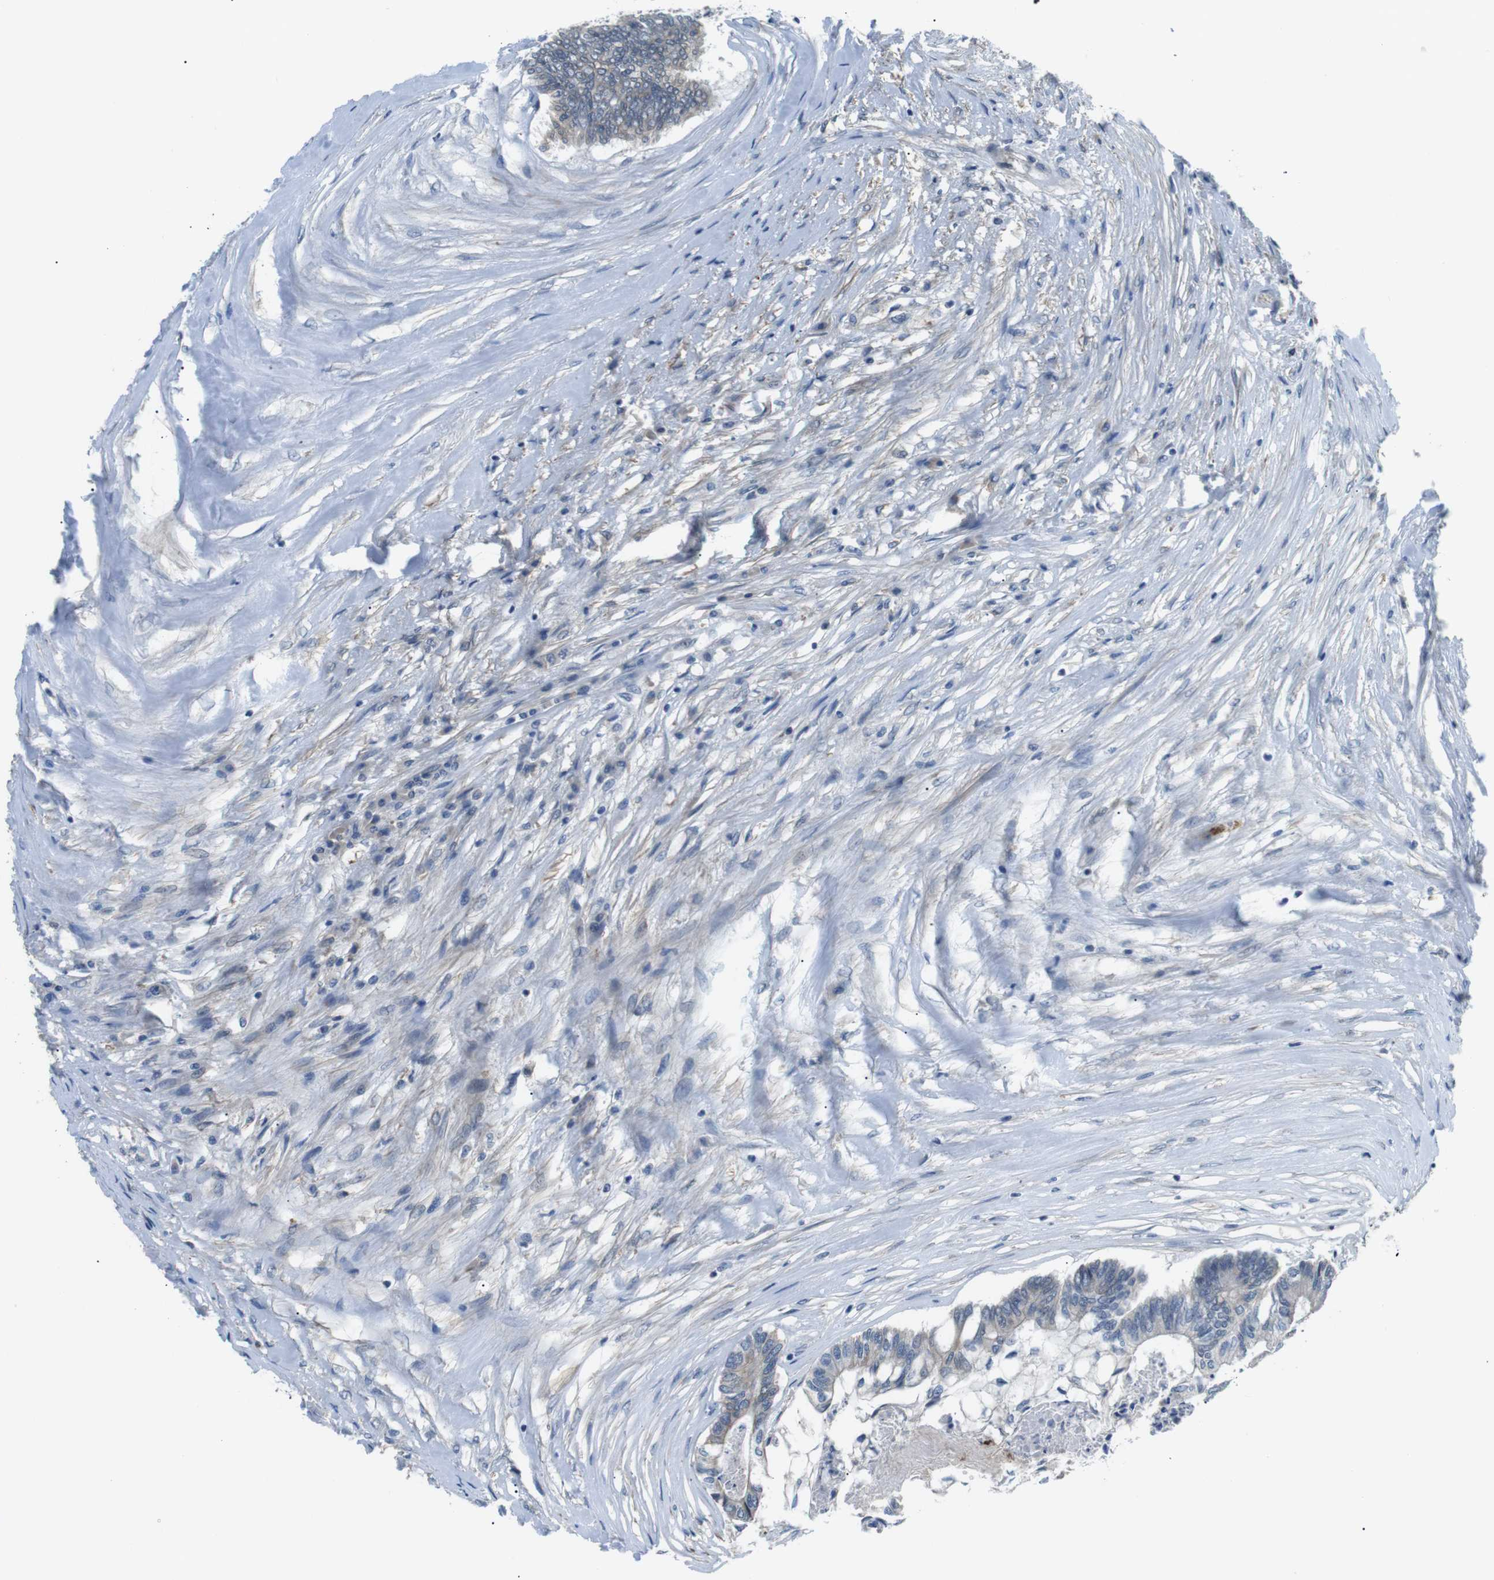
{"staining": {"intensity": "moderate", "quantity": "<25%", "location": "cytoplasmic/membranous"}, "tissue": "colorectal cancer", "cell_type": "Tumor cells", "image_type": "cancer", "snomed": [{"axis": "morphology", "description": "Adenocarcinoma, NOS"}, {"axis": "topography", "description": "Rectum"}], "caption": "A photomicrograph of human colorectal adenocarcinoma stained for a protein demonstrates moderate cytoplasmic/membranous brown staining in tumor cells.", "gene": "WSCD1", "patient": {"sex": "male", "age": 63}}